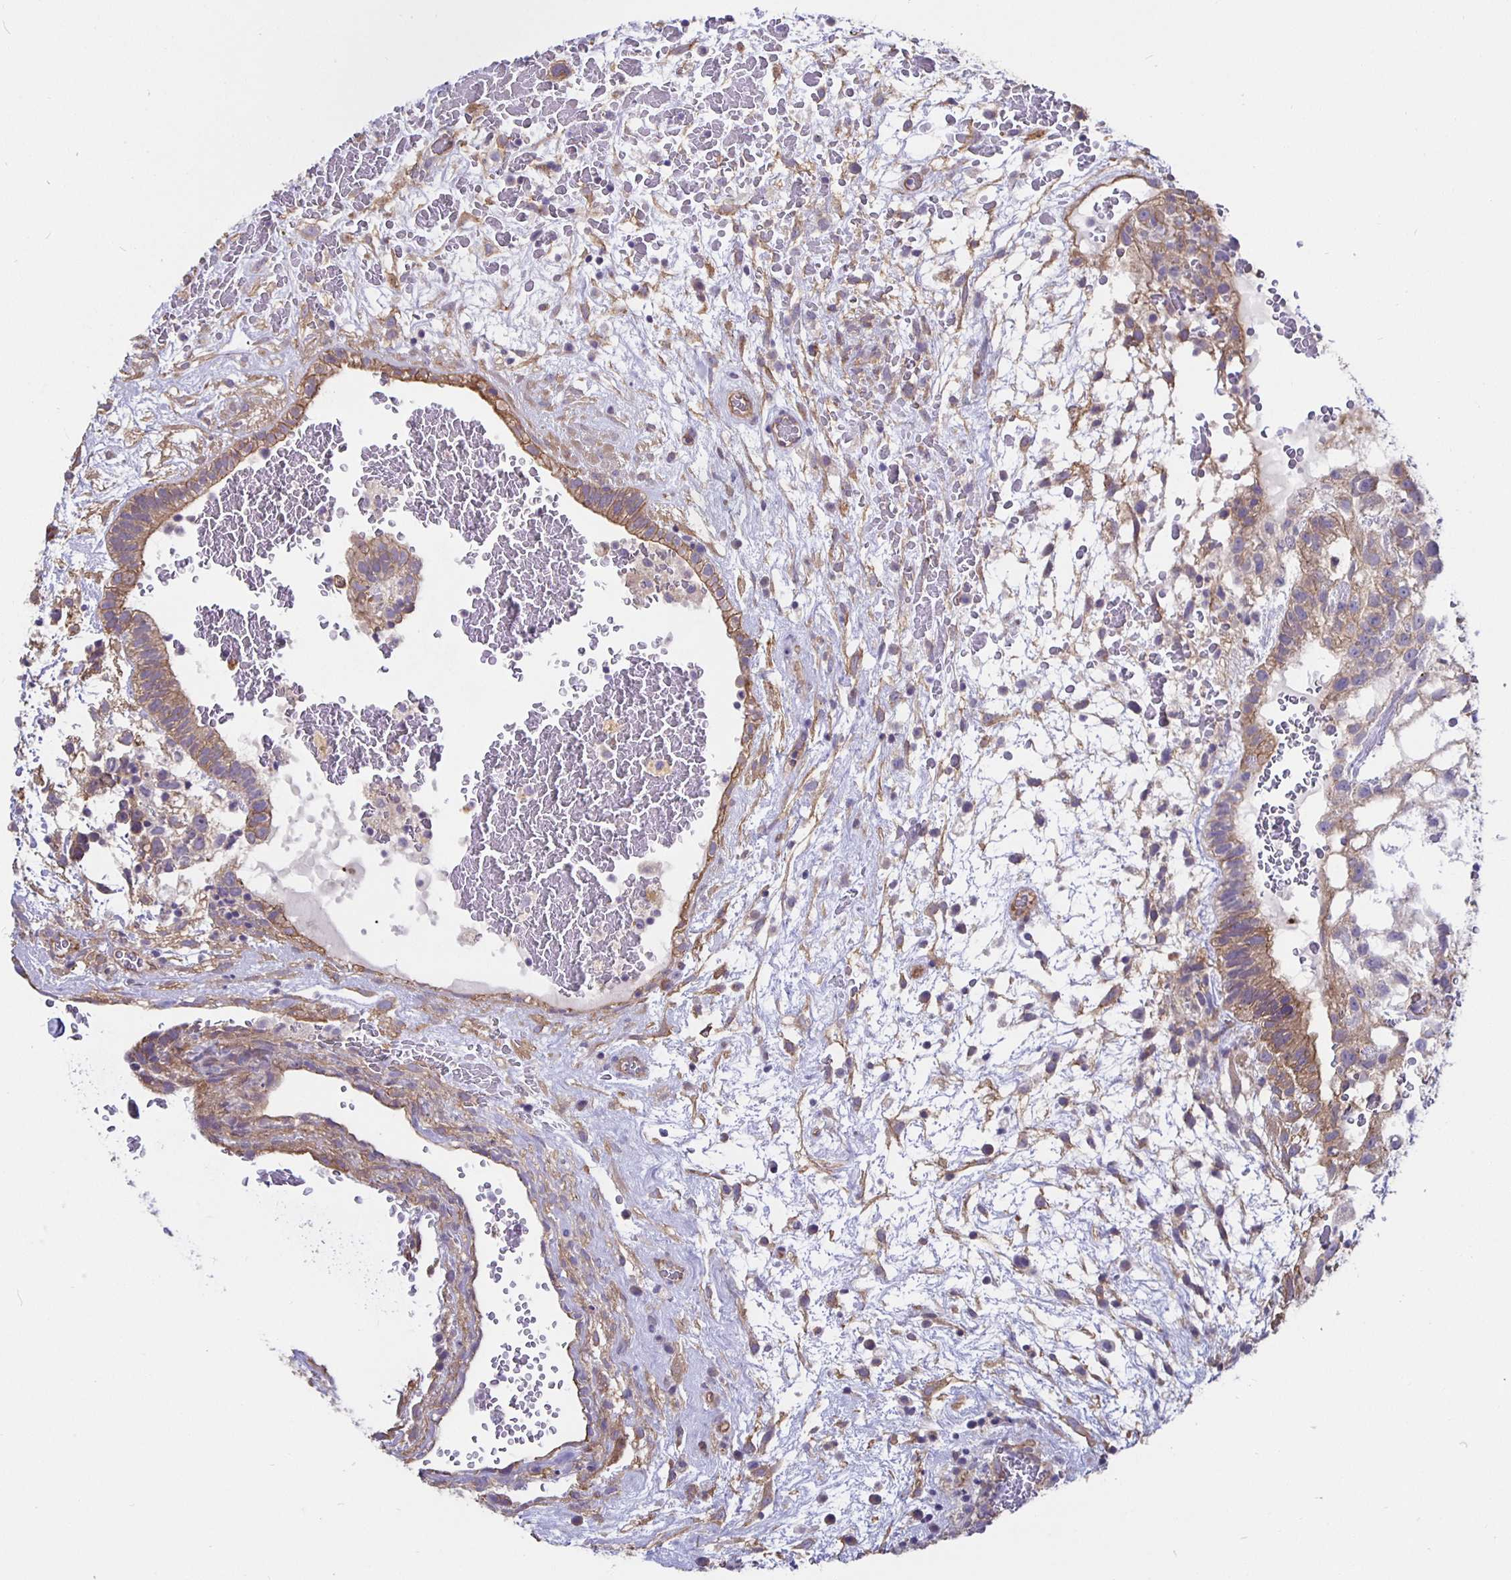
{"staining": {"intensity": "moderate", "quantity": "25%-75%", "location": "cytoplasmic/membranous"}, "tissue": "testis cancer", "cell_type": "Tumor cells", "image_type": "cancer", "snomed": [{"axis": "morphology", "description": "Normal tissue, NOS"}, {"axis": "morphology", "description": "Carcinoma, Embryonal, NOS"}, {"axis": "topography", "description": "Testis"}], "caption": "Embryonal carcinoma (testis) was stained to show a protein in brown. There is medium levels of moderate cytoplasmic/membranous staining in about 25%-75% of tumor cells. (IHC, brightfield microscopy, high magnification).", "gene": "ARHGEF39", "patient": {"sex": "male", "age": 32}}